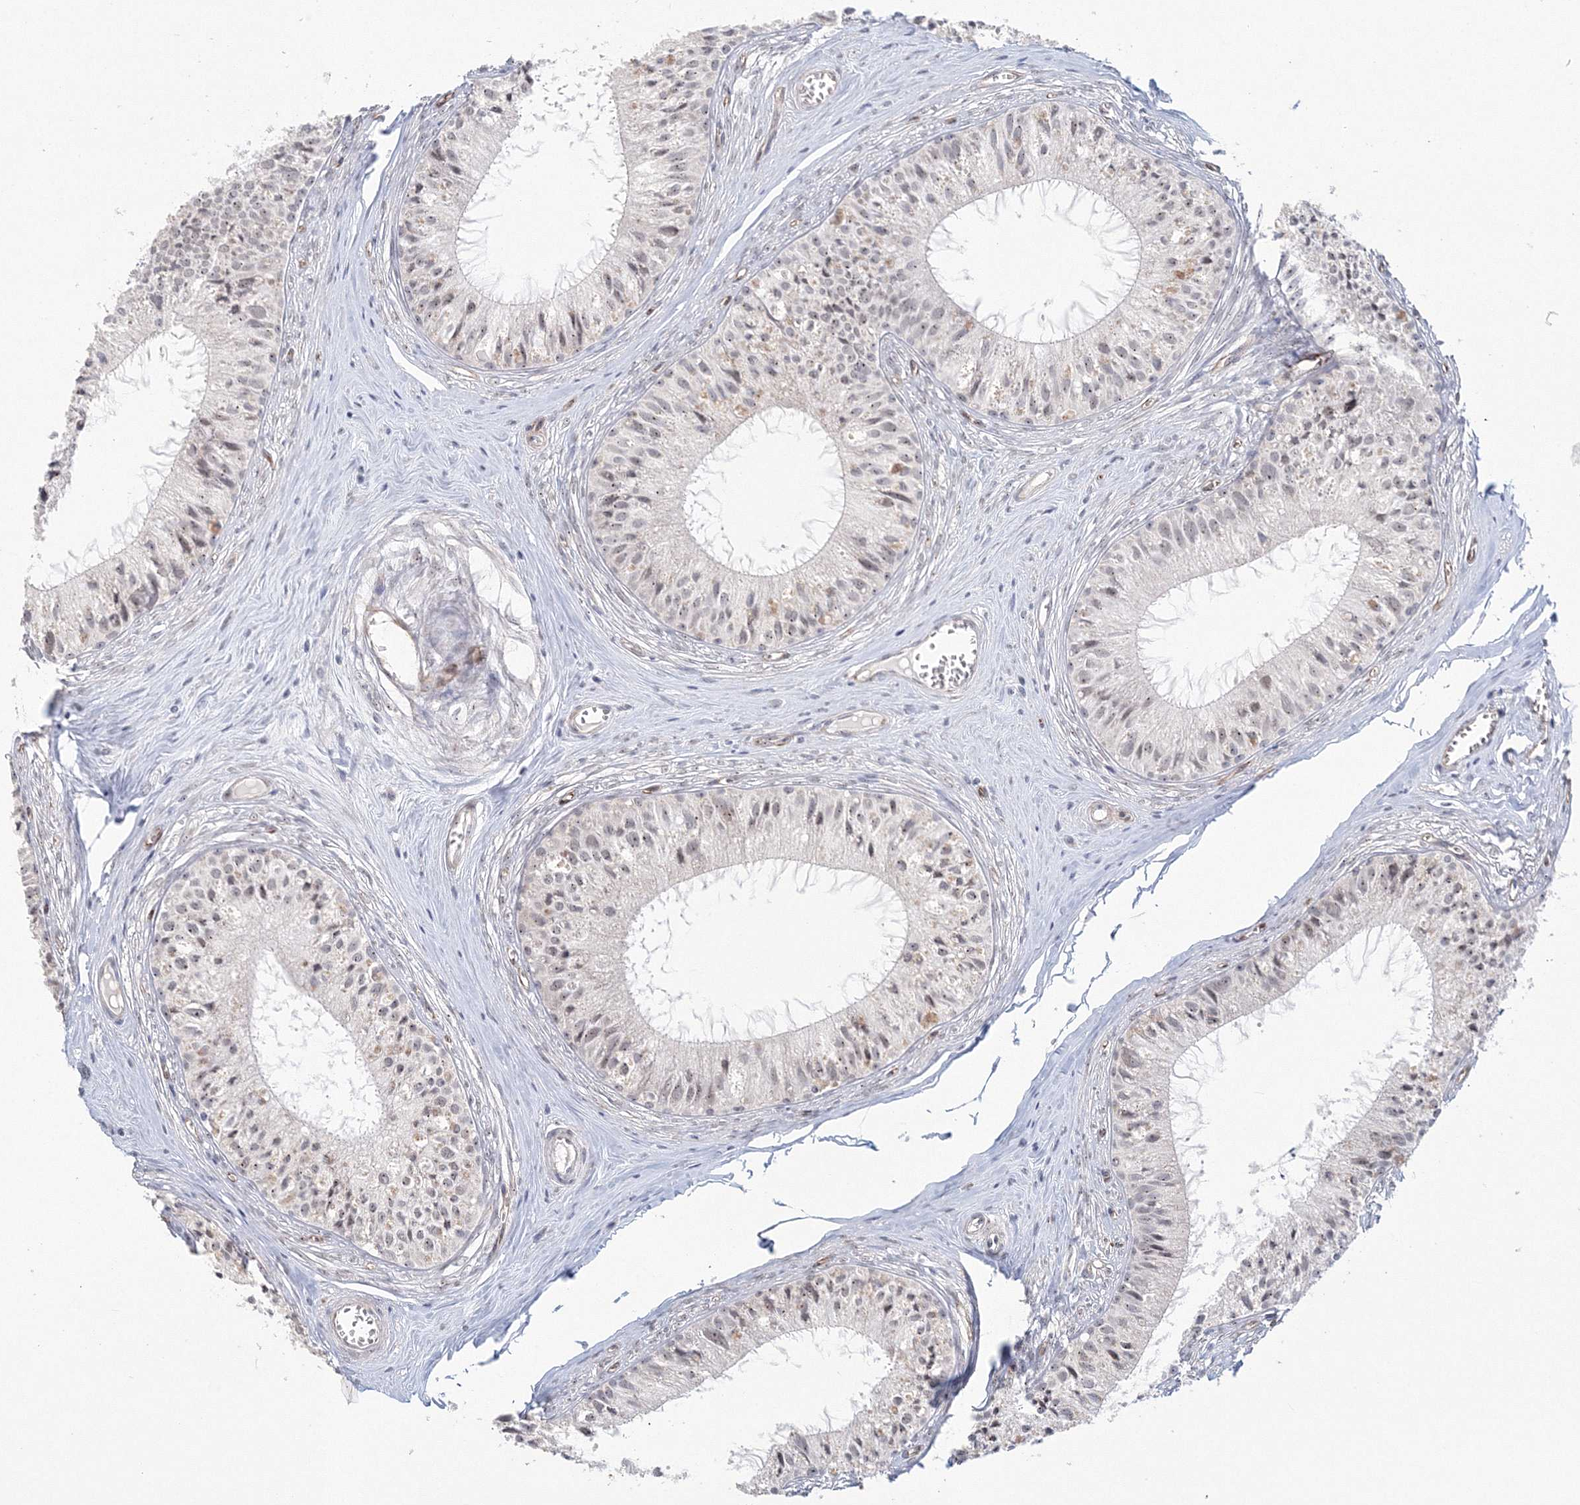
{"staining": {"intensity": "moderate", "quantity": "25%-75%", "location": "nuclear"}, "tissue": "epididymis", "cell_type": "Glandular cells", "image_type": "normal", "snomed": [{"axis": "morphology", "description": "Normal tissue, NOS"}, {"axis": "topography", "description": "Epididymis"}], "caption": "Brown immunohistochemical staining in unremarkable human epididymis demonstrates moderate nuclear positivity in approximately 25%-75% of glandular cells. Immunohistochemistry (ihc) stains the protein of interest in brown and the nuclei are stained blue.", "gene": "SIRT7", "patient": {"sex": "male", "age": 36}}